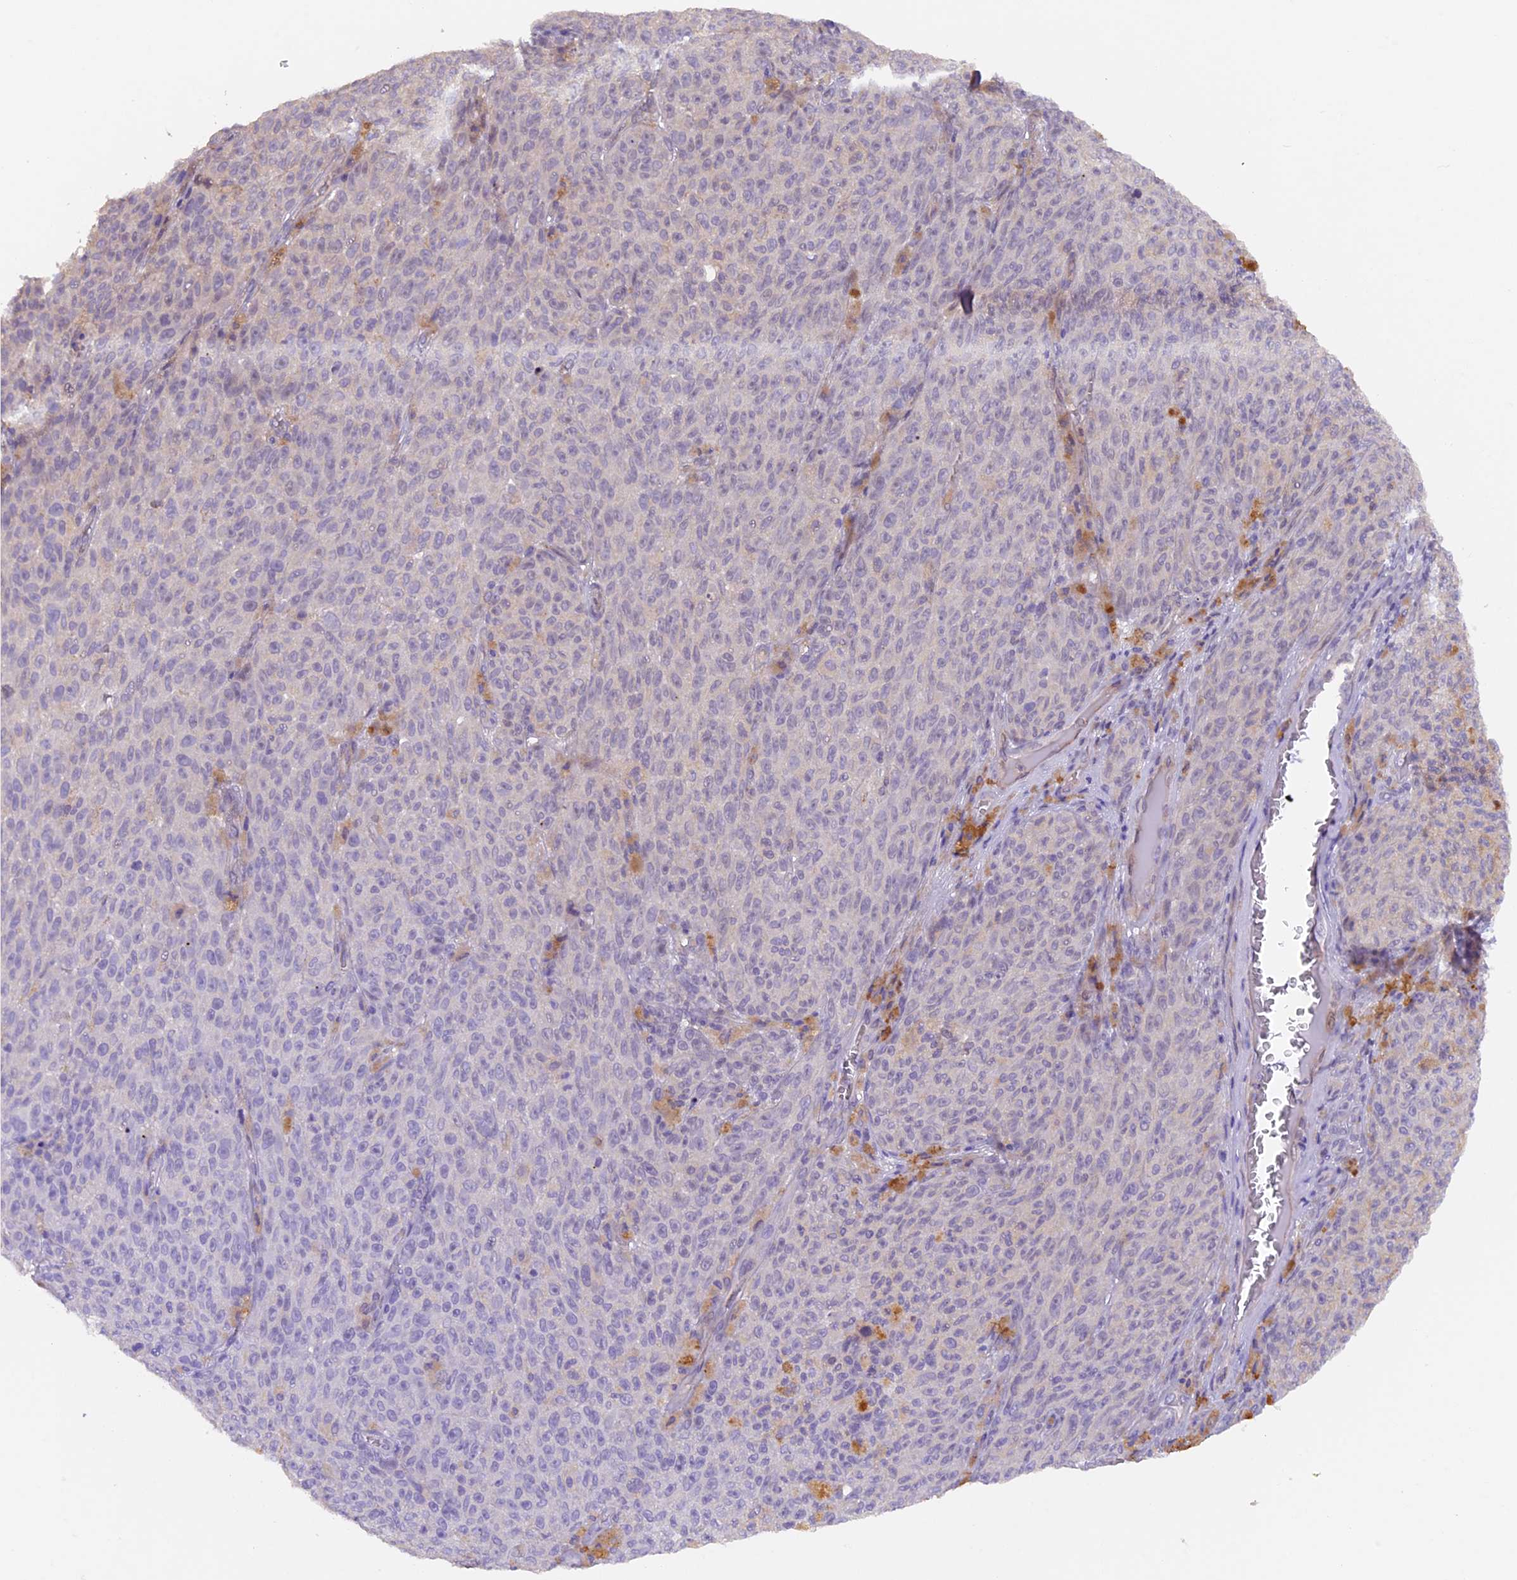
{"staining": {"intensity": "negative", "quantity": "none", "location": "none"}, "tissue": "melanoma", "cell_type": "Tumor cells", "image_type": "cancer", "snomed": [{"axis": "morphology", "description": "Malignant melanoma, NOS"}, {"axis": "topography", "description": "Skin"}], "caption": "There is no significant staining in tumor cells of melanoma.", "gene": "GNB5", "patient": {"sex": "female", "age": 82}}